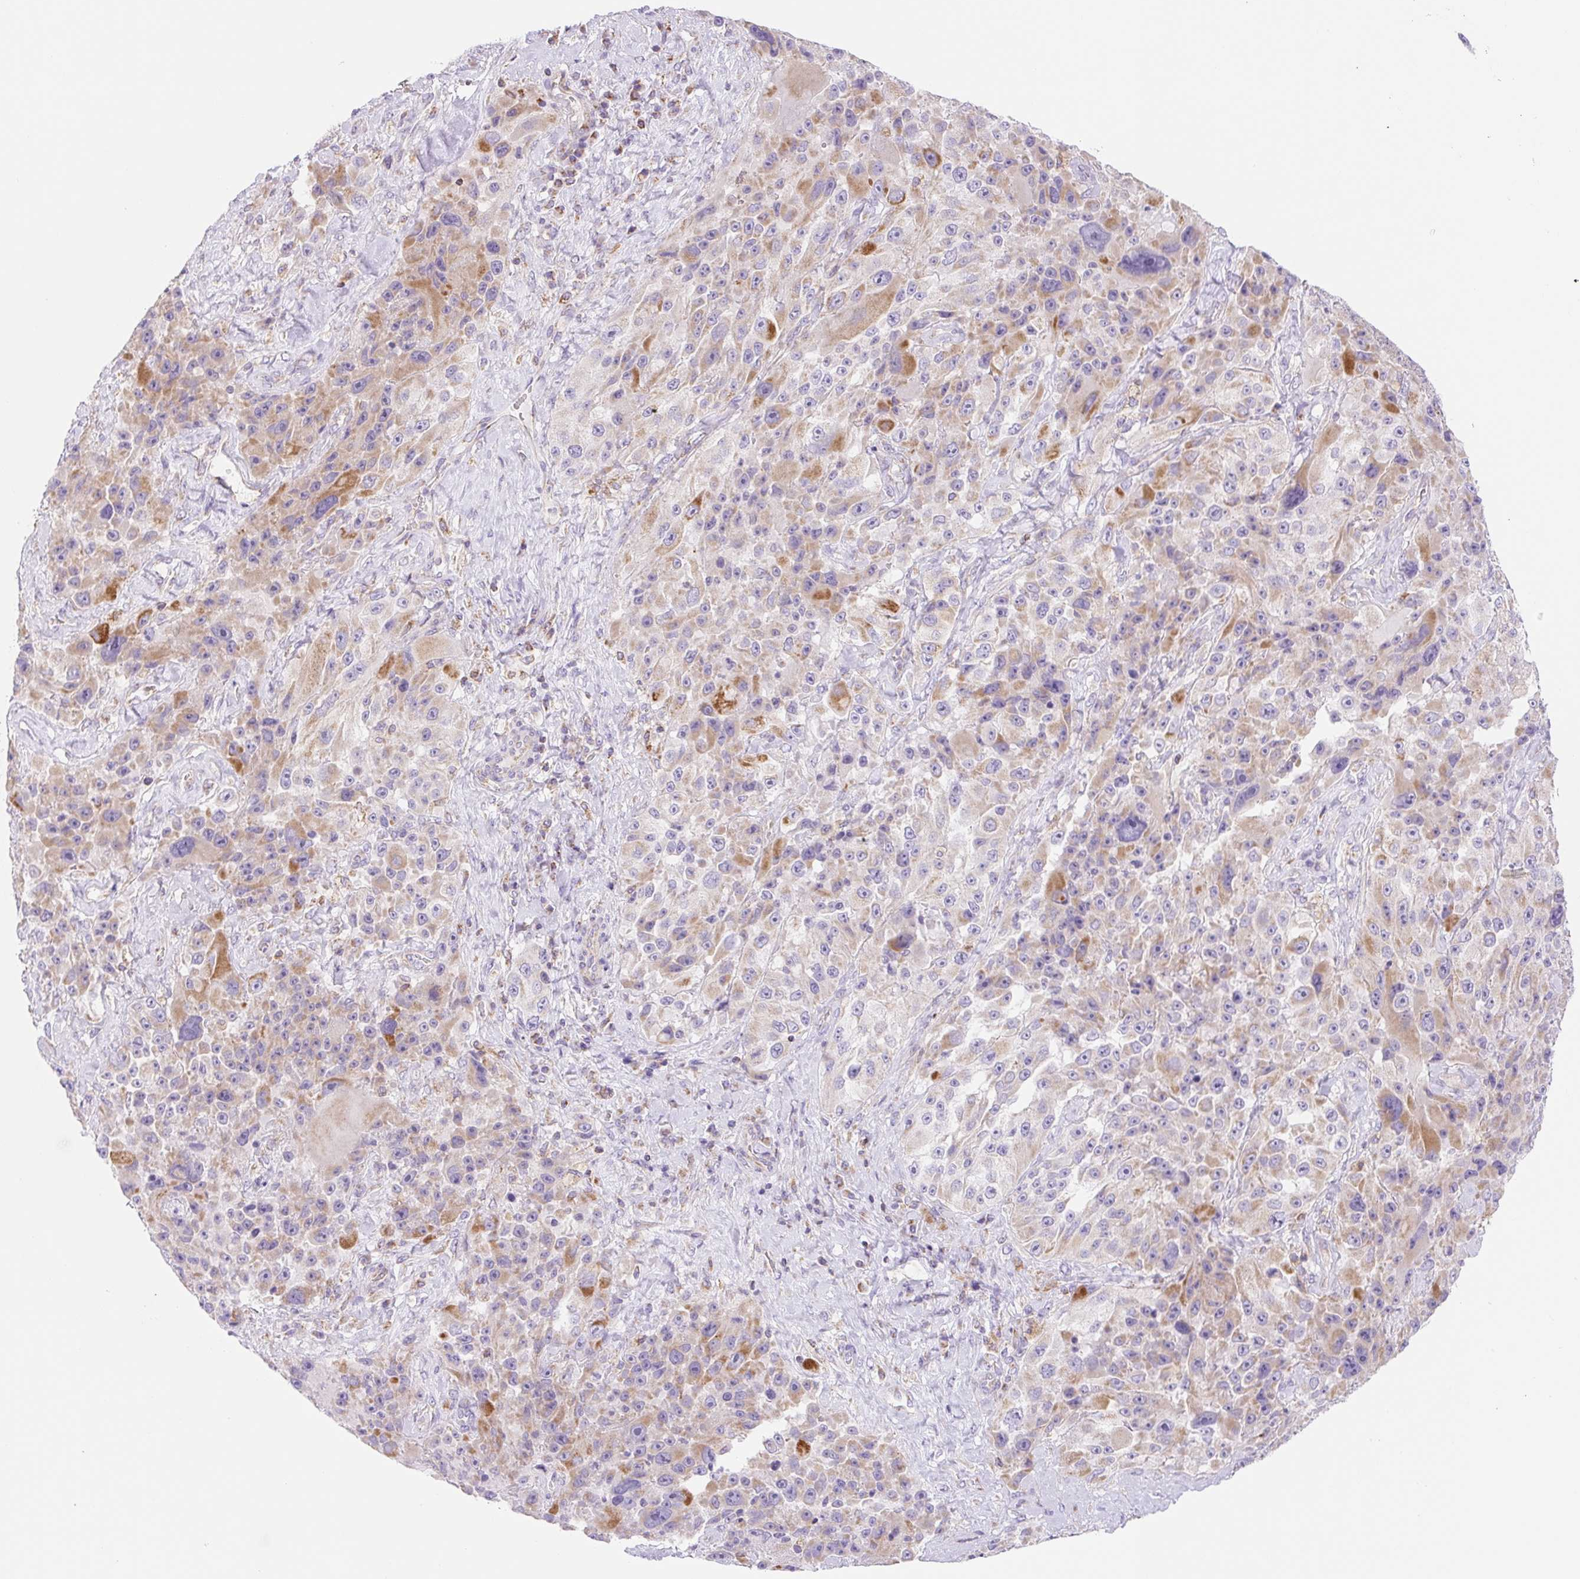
{"staining": {"intensity": "moderate", "quantity": "25%-75%", "location": "cytoplasmic/membranous"}, "tissue": "melanoma", "cell_type": "Tumor cells", "image_type": "cancer", "snomed": [{"axis": "morphology", "description": "Malignant melanoma, Metastatic site"}, {"axis": "topography", "description": "Lymph node"}], "caption": "There is medium levels of moderate cytoplasmic/membranous positivity in tumor cells of melanoma, as demonstrated by immunohistochemical staining (brown color).", "gene": "FOCAD", "patient": {"sex": "male", "age": 62}}